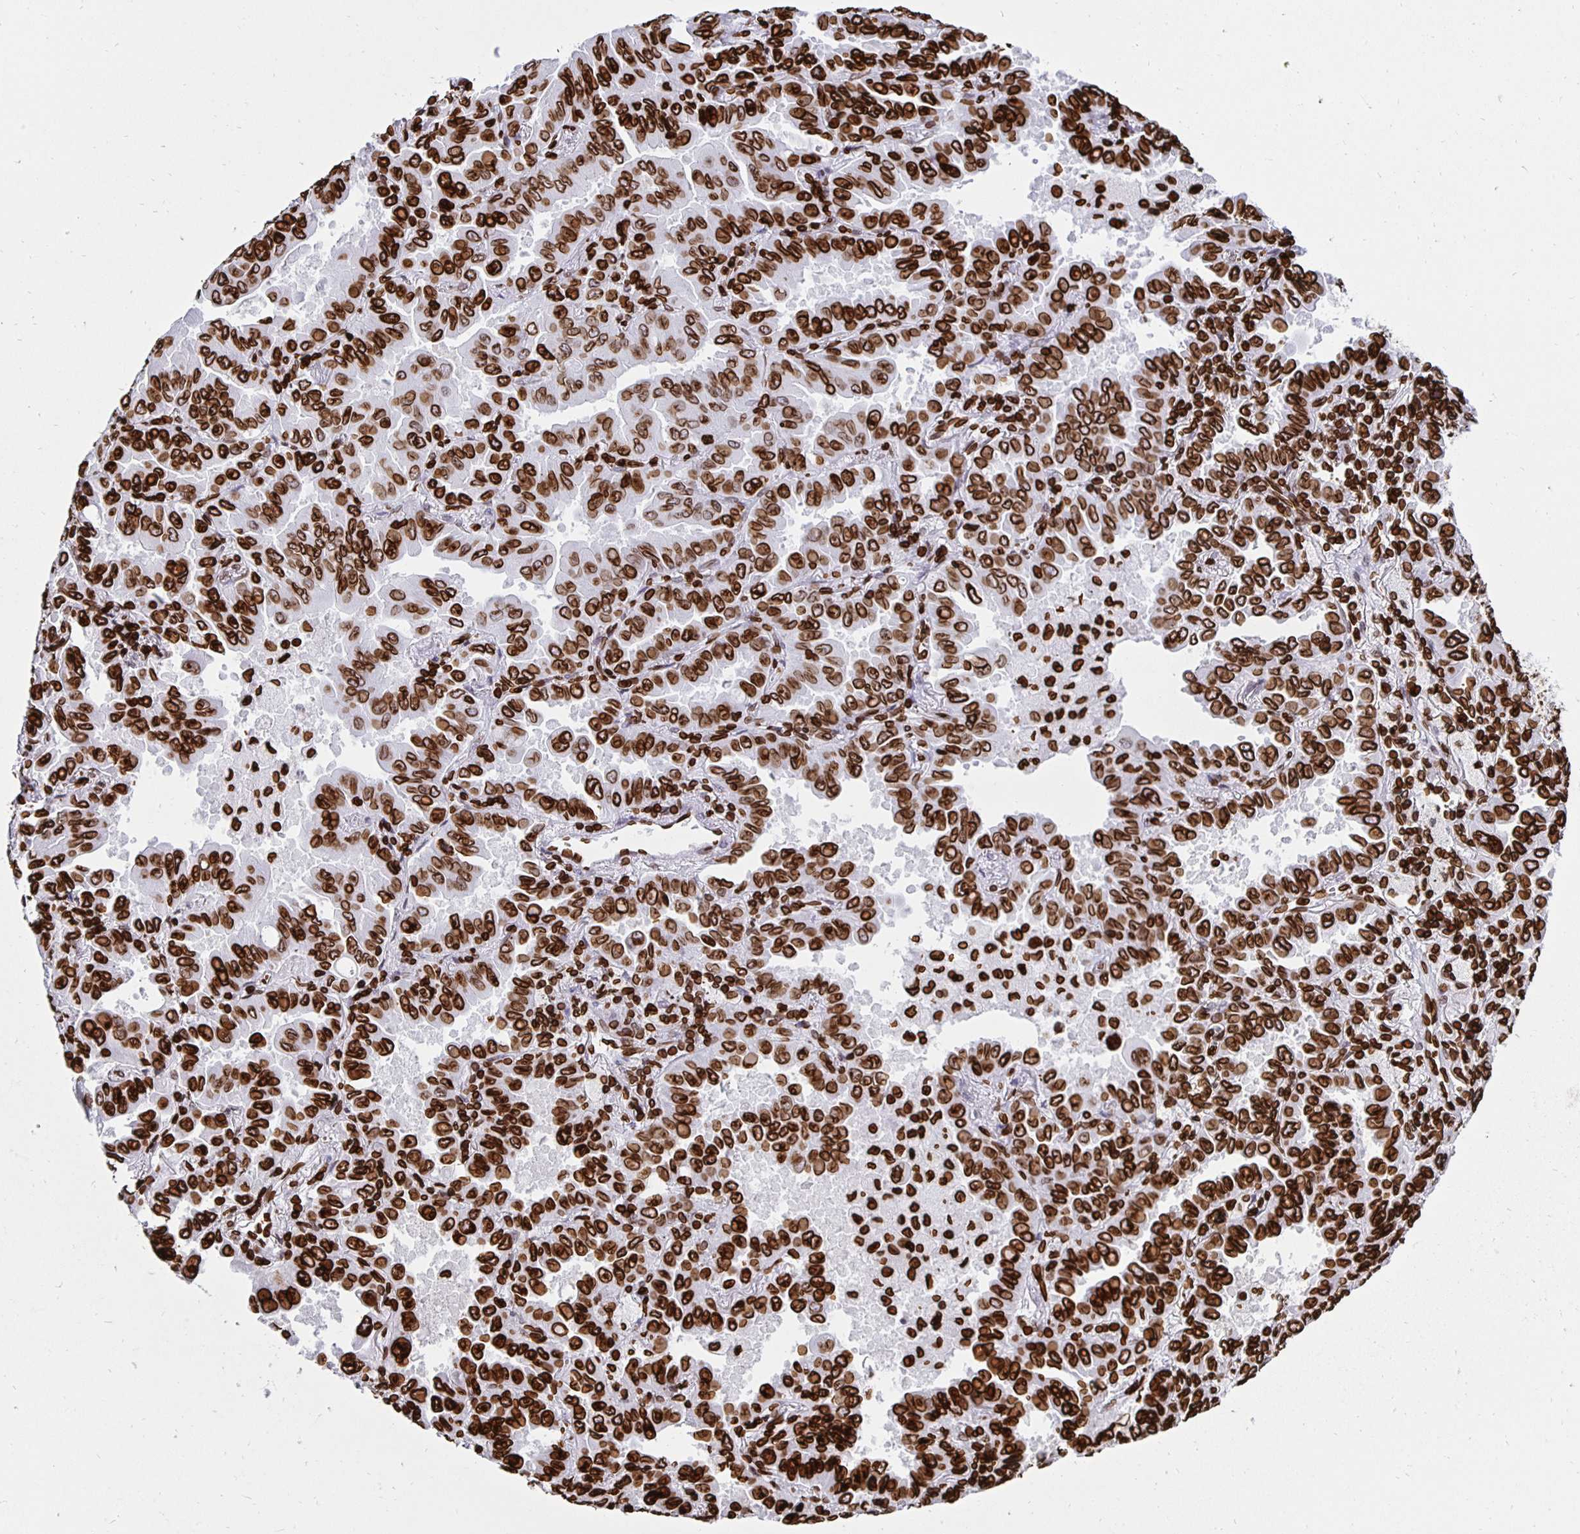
{"staining": {"intensity": "strong", "quantity": ">75%", "location": "cytoplasmic/membranous,nuclear"}, "tissue": "lung cancer", "cell_type": "Tumor cells", "image_type": "cancer", "snomed": [{"axis": "morphology", "description": "Adenocarcinoma, NOS"}, {"axis": "topography", "description": "Lung"}], "caption": "Human lung cancer (adenocarcinoma) stained with a protein marker demonstrates strong staining in tumor cells.", "gene": "LMNB1", "patient": {"sex": "male", "age": 64}}